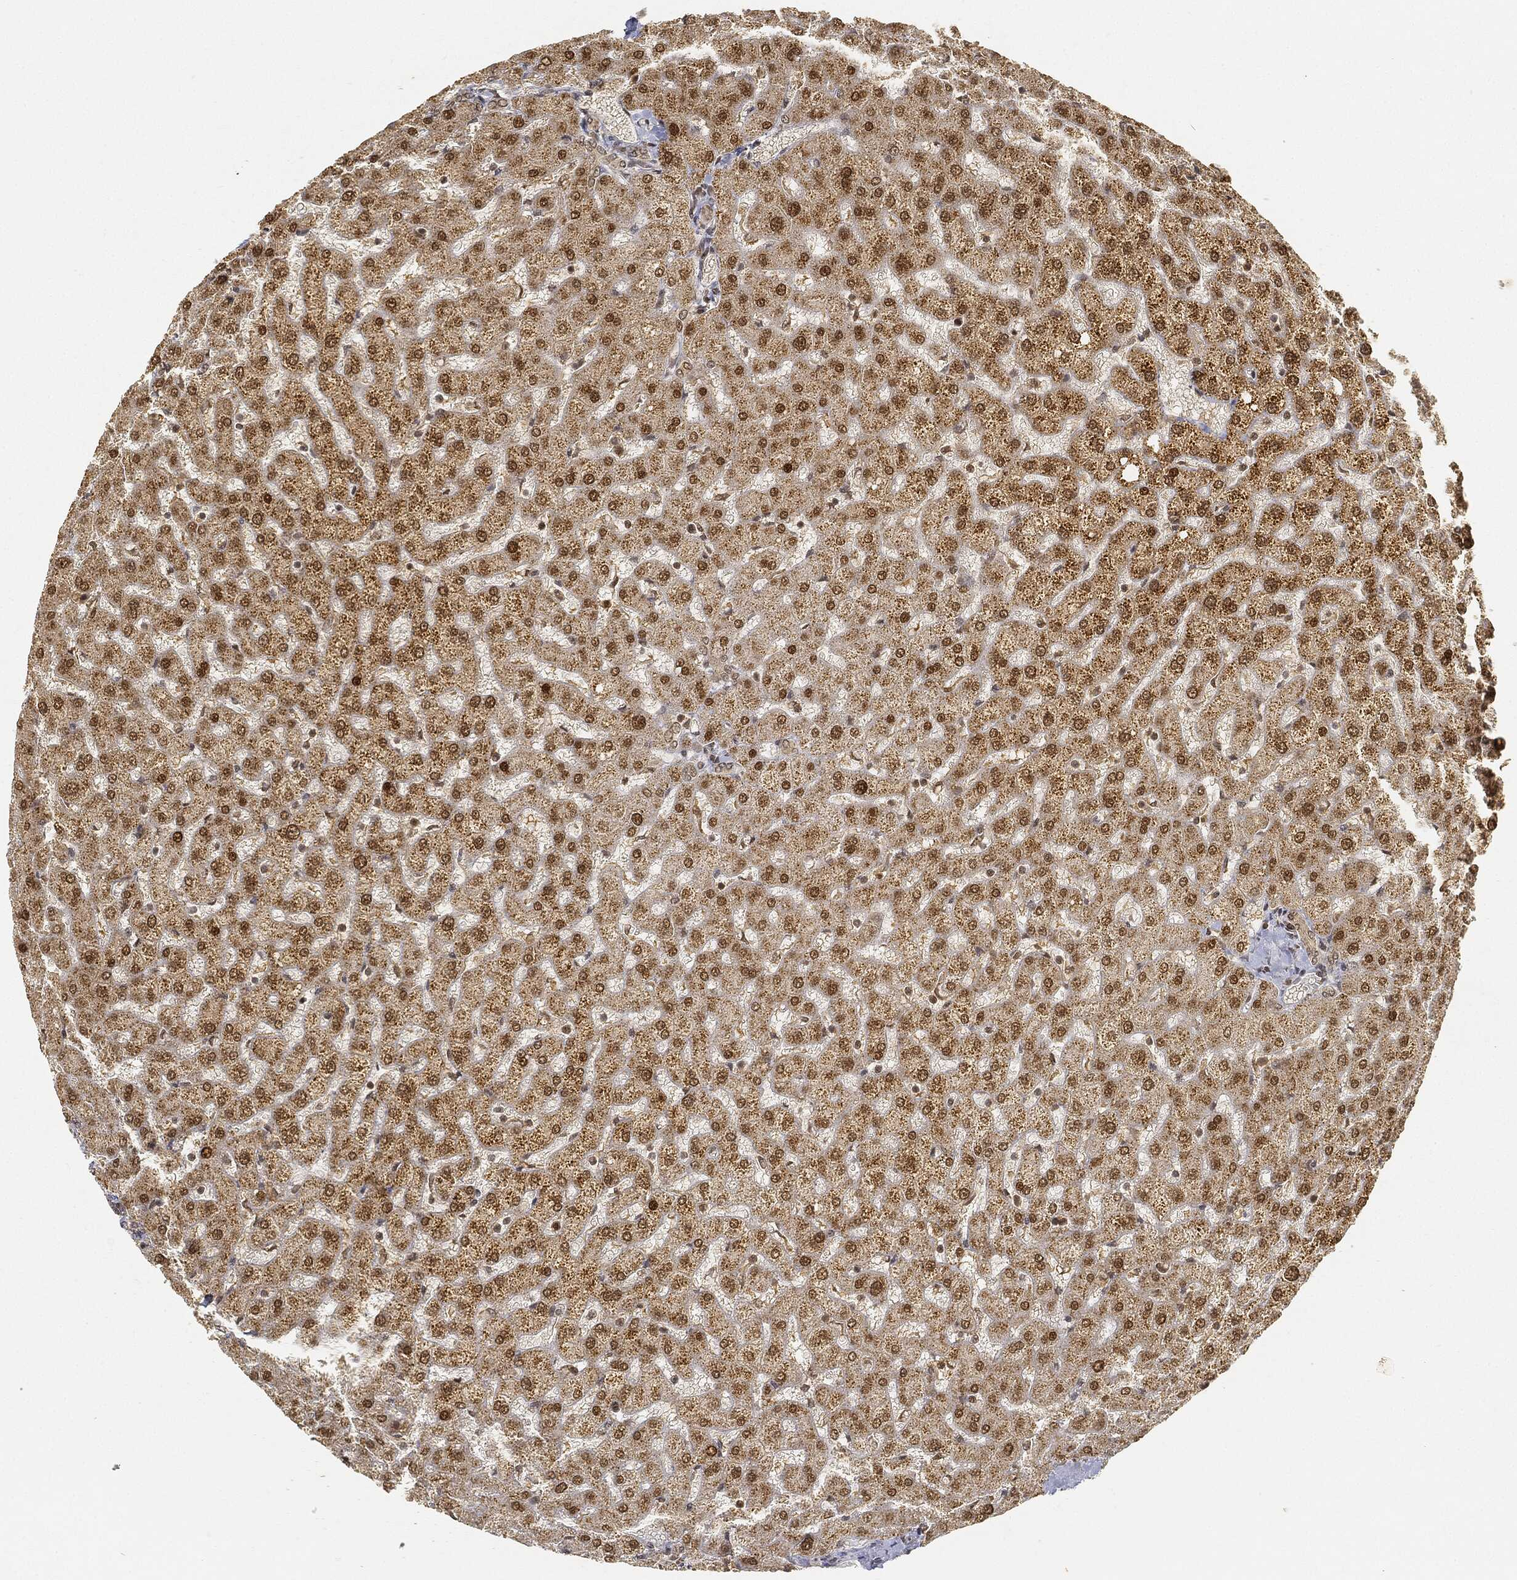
{"staining": {"intensity": "negative", "quantity": "none", "location": "none"}, "tissue": "liver", "cell_type": "Cholangiocytes", "image_type": "normal", "snomed": [{"axis": "morphology", "description": "Normal tissue, NOS"}, {"axis": "topography", "description": "Liver"}], "caption": "Protein analysis of unremarkable liver demonstrates no significant expression in cholangiocytes. (DAB immunohistochemistry (IHC) visualized using brightfield microscopy, high magnification).", "gene": "CIB1", "patient": {"sex": "female", "age": 50}}